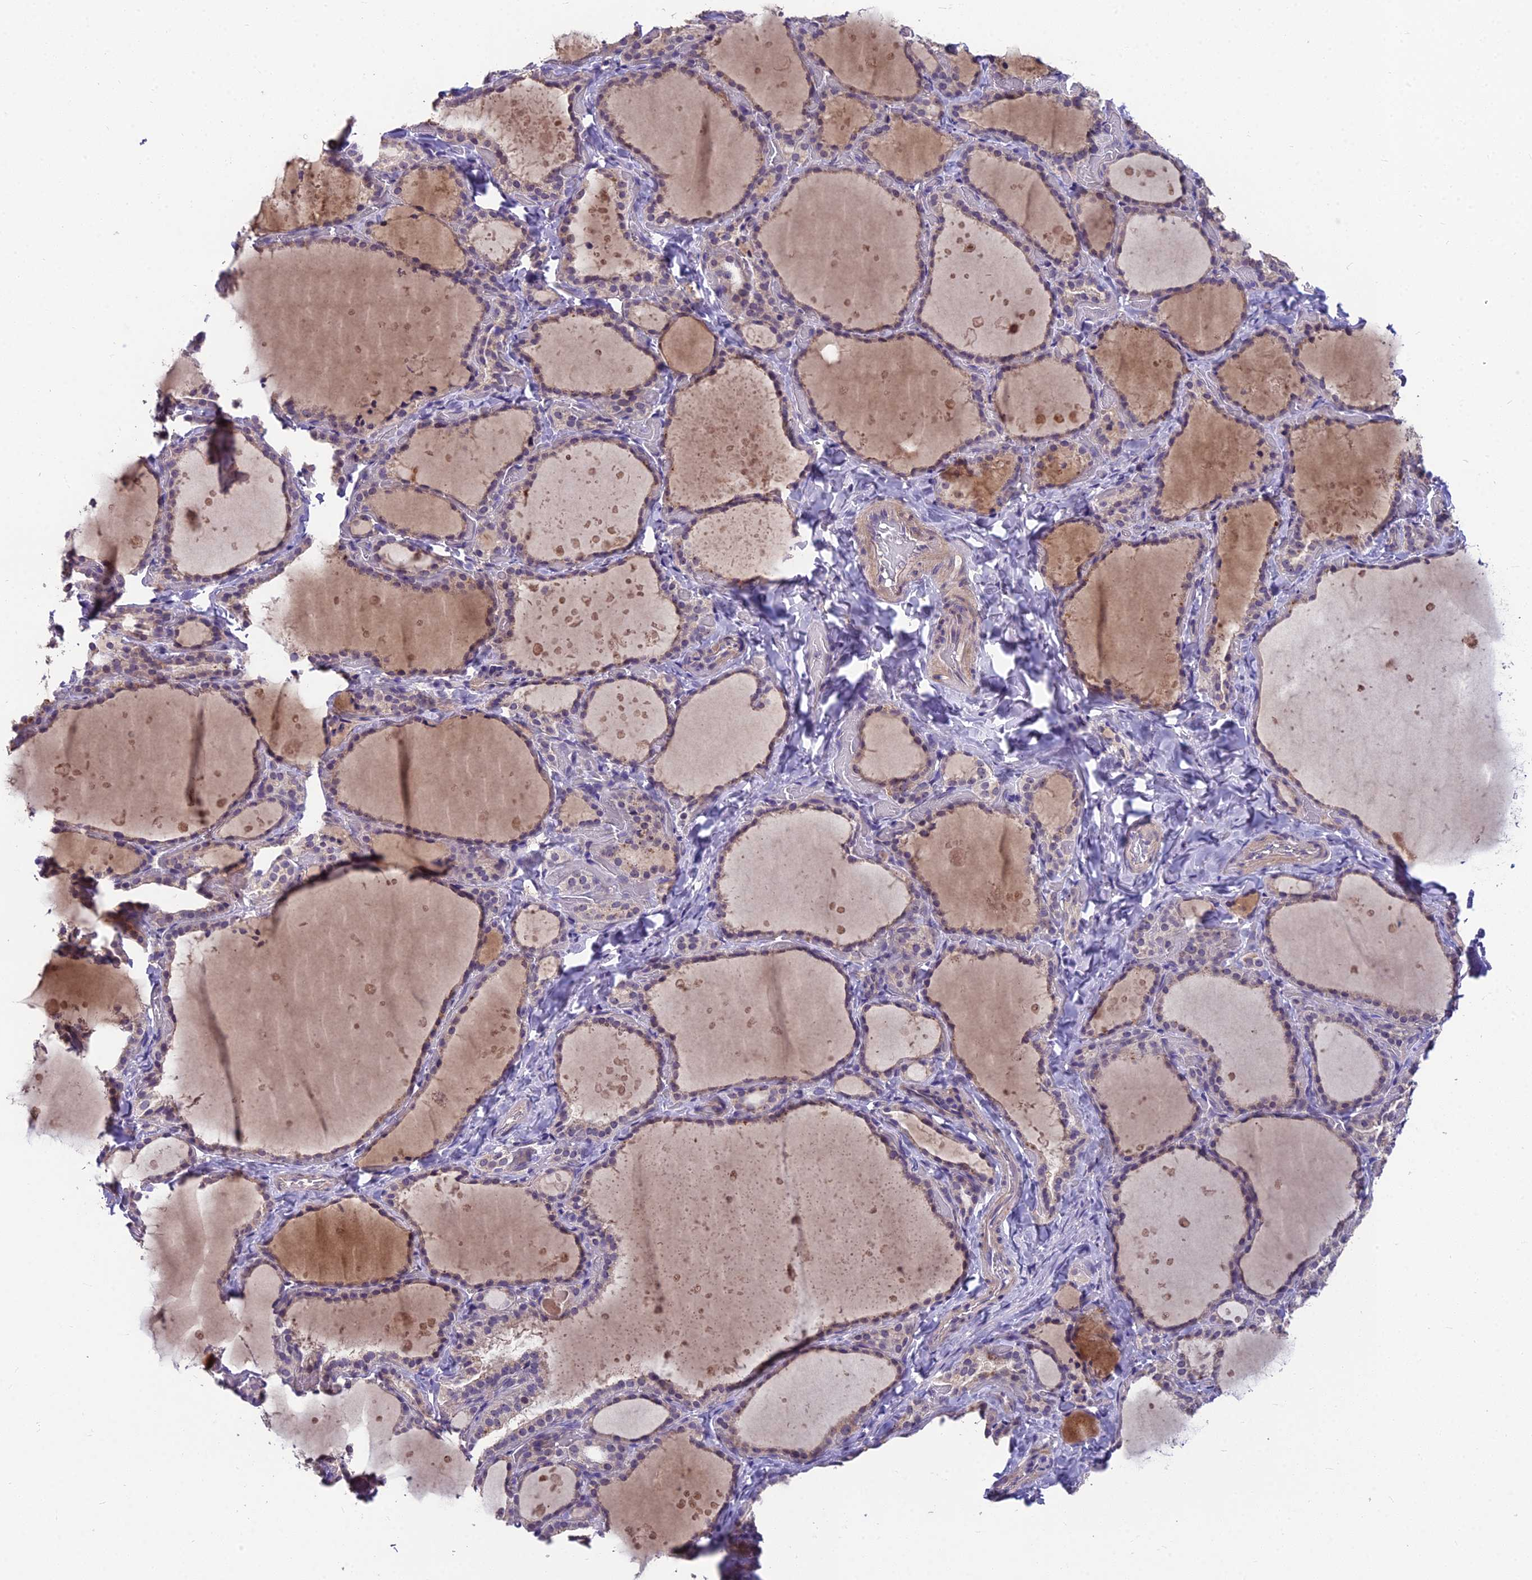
{"staining": {"intensity": "weak", "quantity": "25%-75%", "location": "cytoplasmic/membranous"}, "tissue": "thyroid gland", "cell_type": "Glandular cells", "image_type": "normal", "snomed": [{"axis": "morphology", "description": "Normal tissue, NOS"}, {"axis": "topography", "description": "Thyroid gland"}], "caption": "A brown stain labels weak cytoplasmic/membranous positivity of a protein in glandular cells of normal human thyroid gland. The staining was performed using DAB (3,3'-diaminobenzidine) to visualize the protein expression in brown, while the nuclei were stained in blue with hematoxylin (Magnification: 20x).", "gene": "ZNF333", "patient": {"sex": "female", "age": 44}}